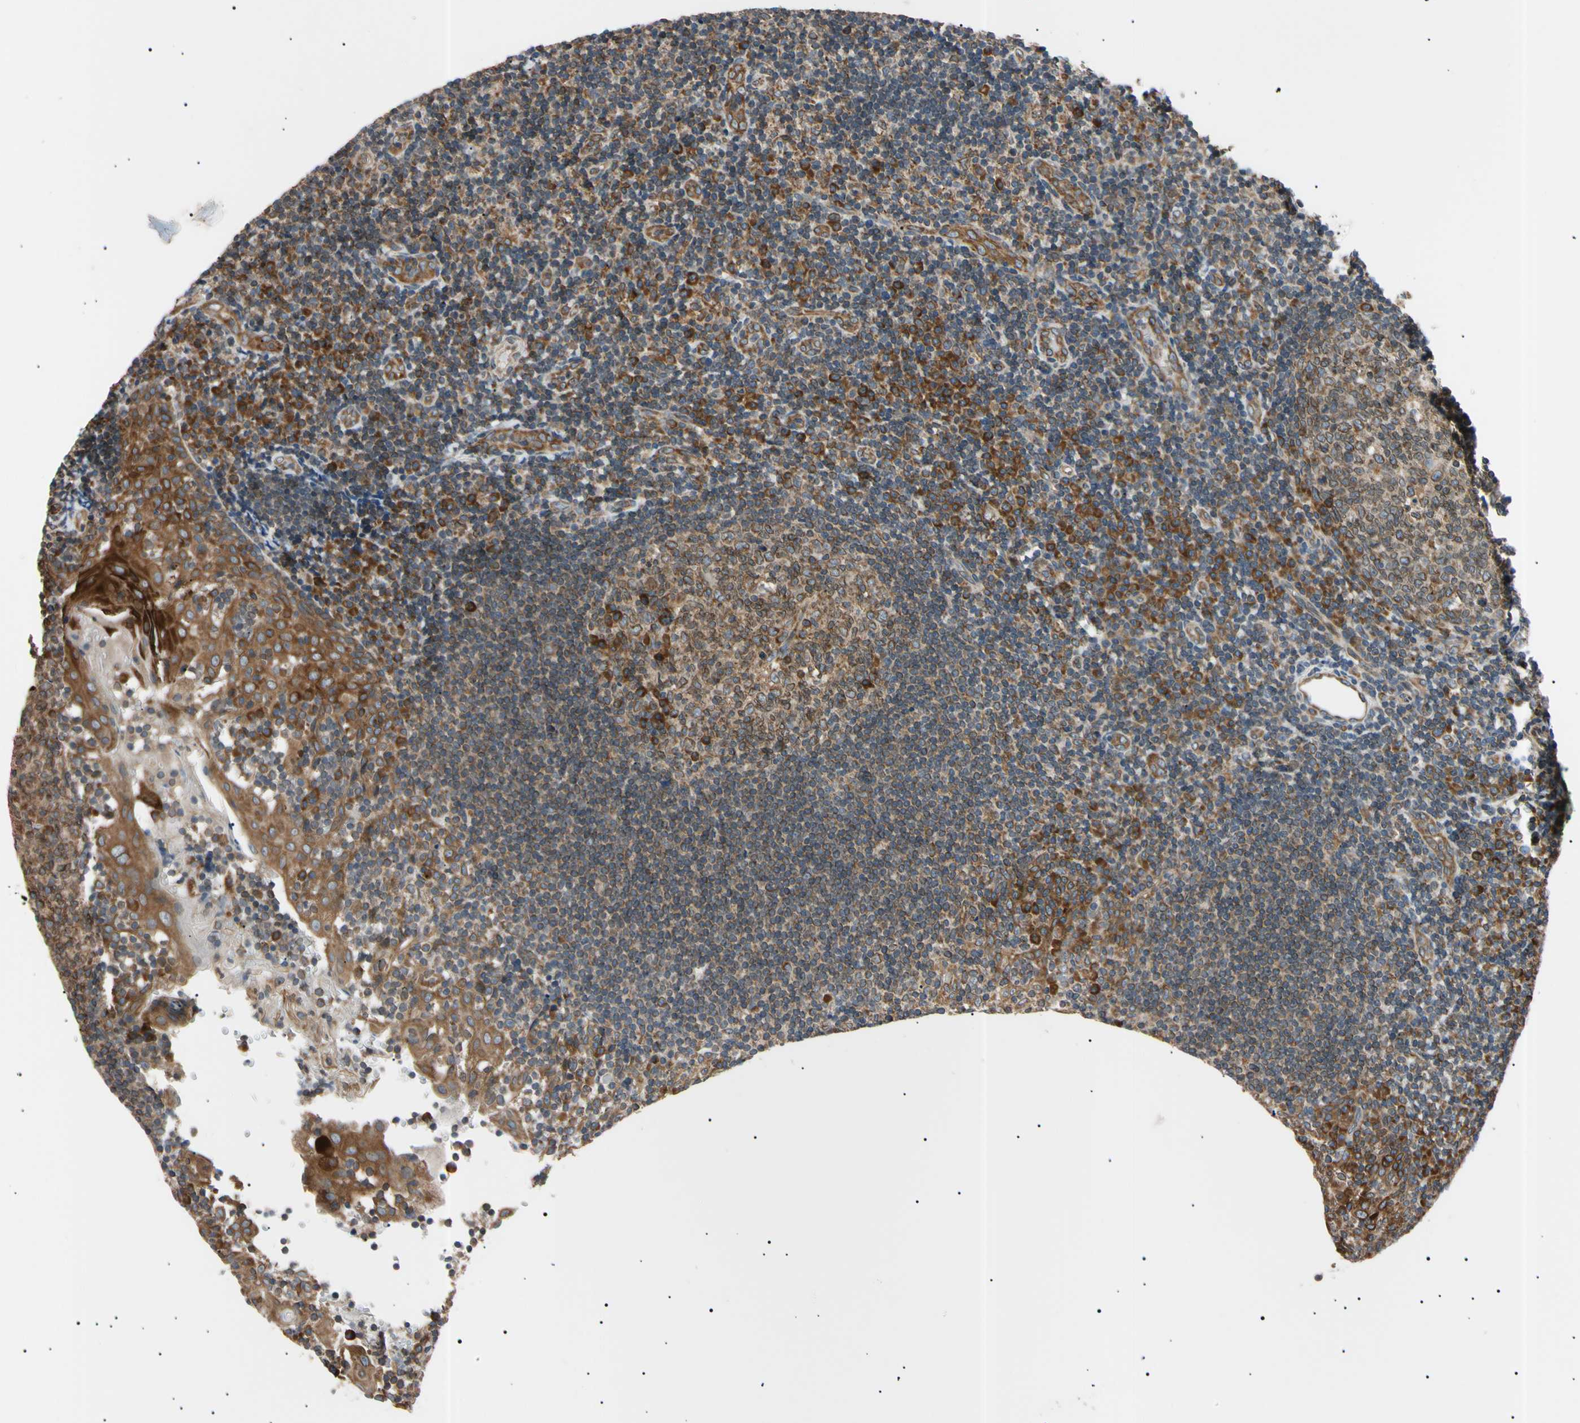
{"staining": {"intensity": "moderate", "quantity": ">75%", "location": "cytoplasmic/membranous"}, "tissue": "tonsil", "cell_type": "Germinal center cells", "image_type": "normal", "snomed": [{"axis": "morphology", "description": "Normal tissue, NOS"}, {"axis": "topography", "description": "Tonsil"}], "caption": "Unremarkable tonsil was stained to show a protein in brown. There is medium levels of moderate cytoplasmic/membranous expression in about >75% of germinal center cells. The staining was performed using DAB, with brown indicating positive protein expression. Nuclei are stained blue with hematoxylin.", "gene": "VAPA", "patient": {"sex": "female", "age": 40}}